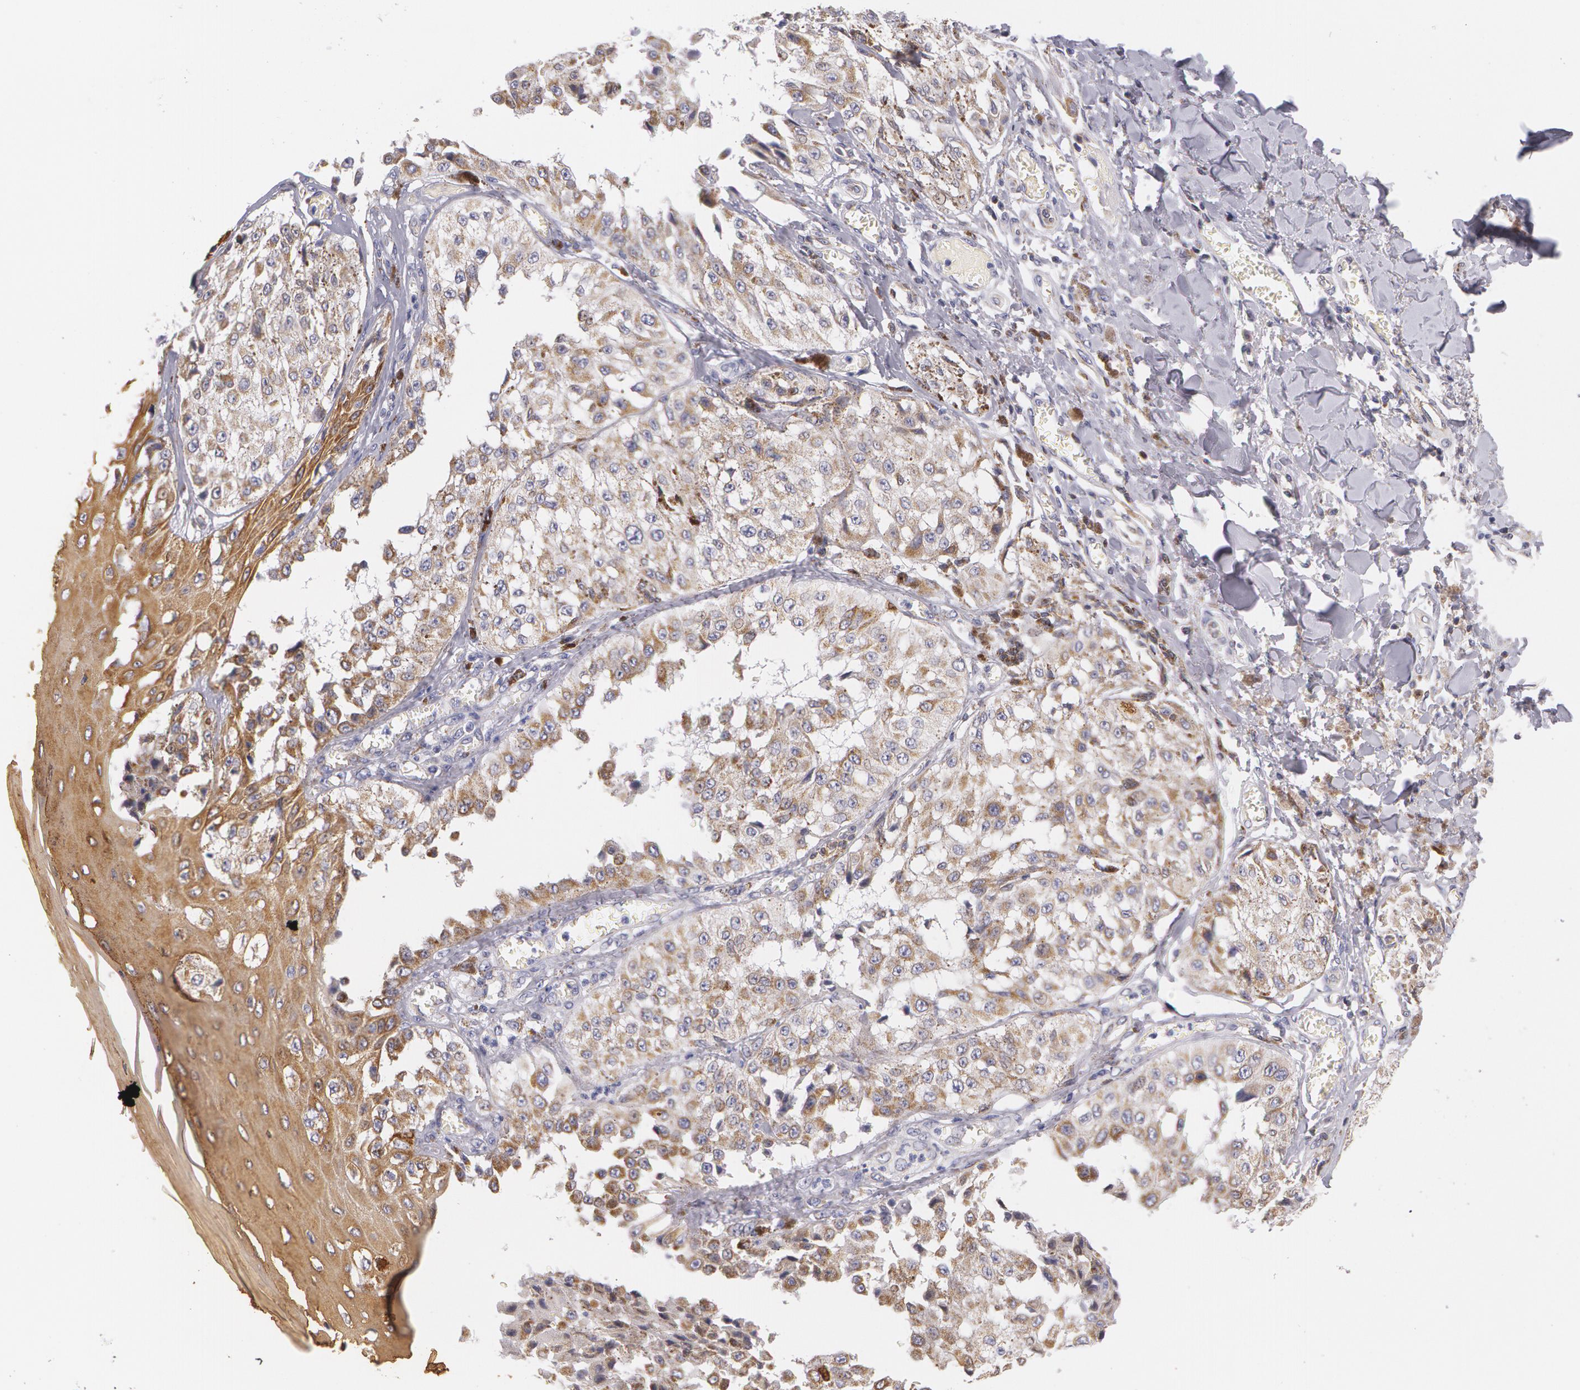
{"staining": {"intensity": "weak", "quantity": "25%-75%", "location": "cytoplasmic/membranous"}, "tissue": "melanoma", "cell_type": "Tumor cells", "image_type": "cancer", "snomed": [{"axis": "morphology", "description": "Malignant melanoma, NOS"}, {"axis": "topography", "description": "Skin"}], "caption": "Immunohistochemical staining of human malignant melanoma shows low levels of weak cytoplasmic/membranous staining in approximately 25%-75% of tumor cells.", "gene": "KRT18", "patient": {"sex": "female", "age": 82}}